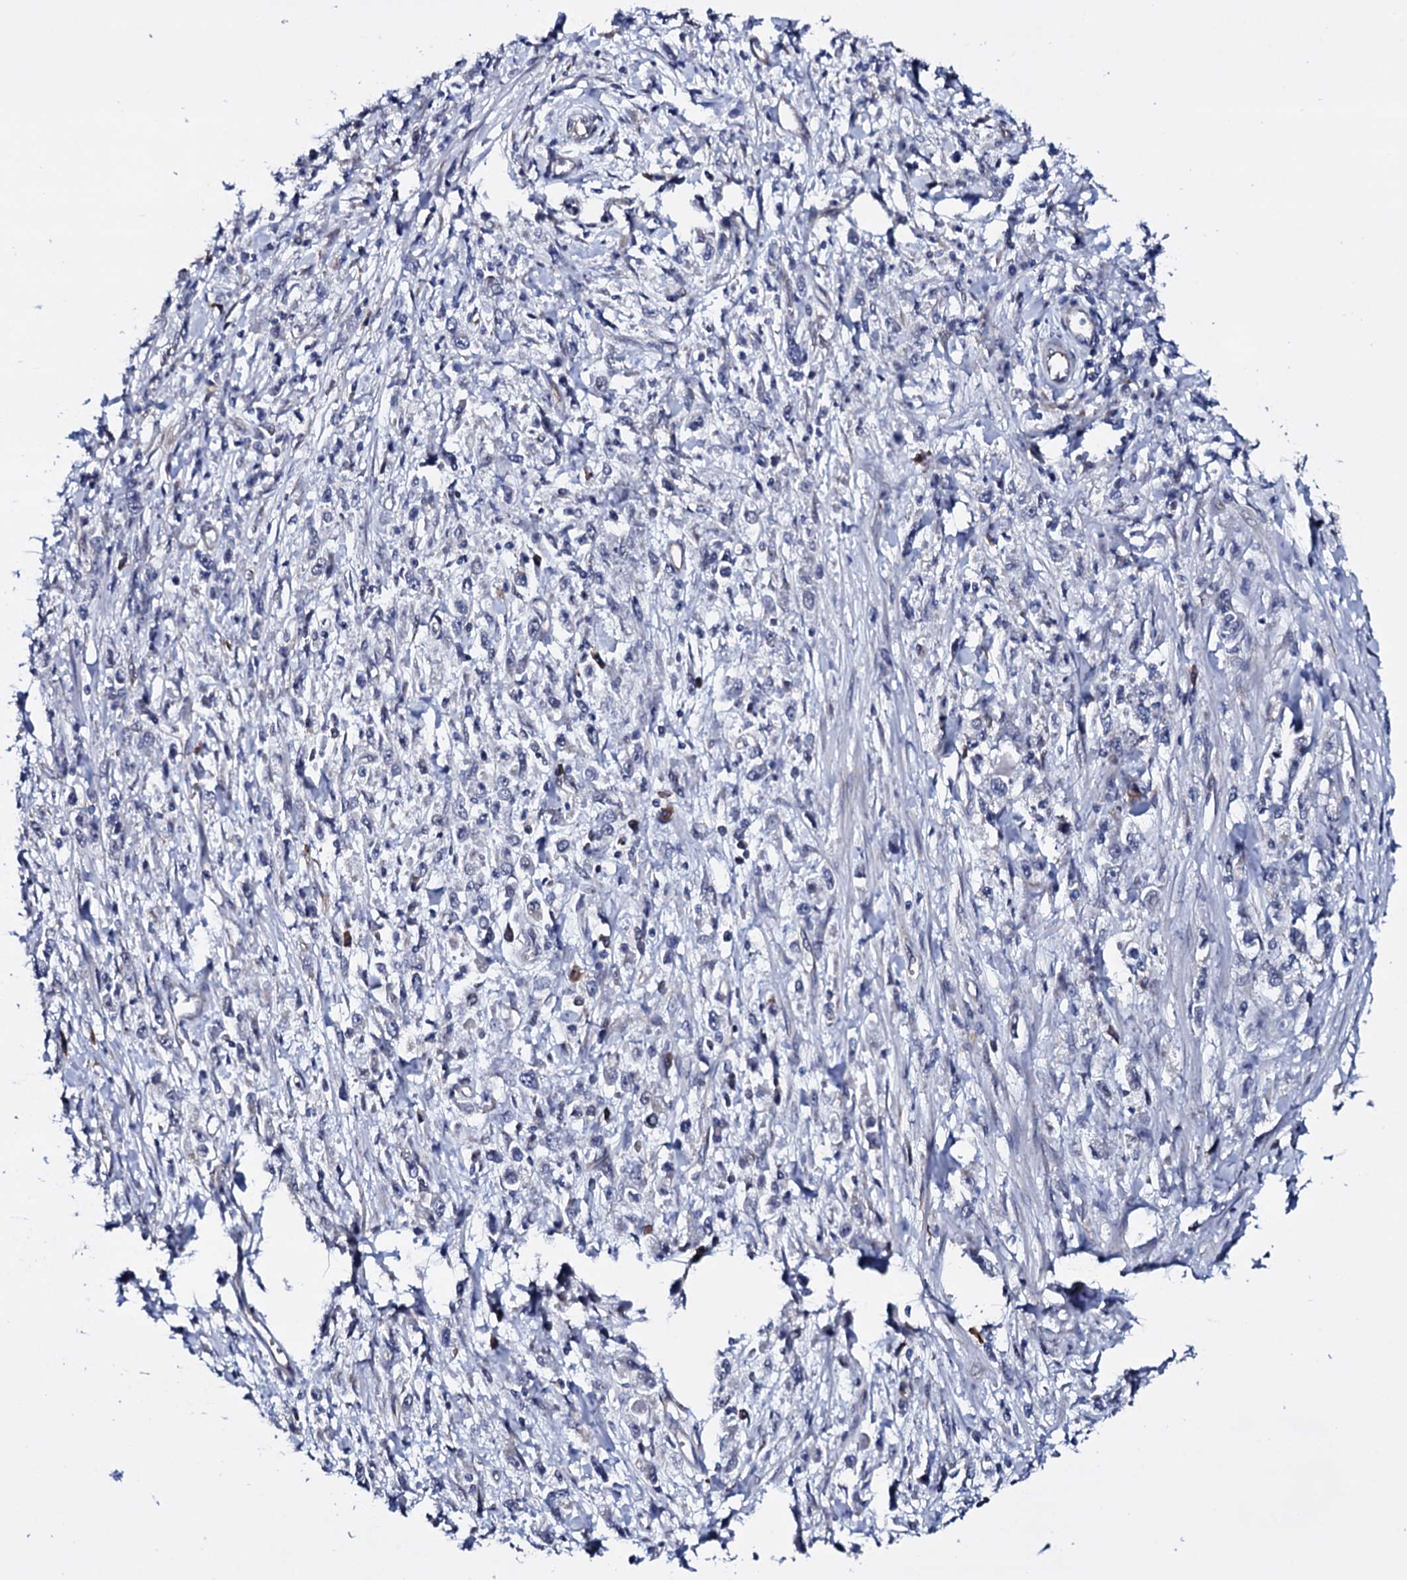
{"staining": {"intensity": "negative", "quantity": "none", "location": "none"}, "tissue": "stomach cancer", "cell_type": "Tumor cells", "image_type": "cancer", "snomed": [{"axis": "morphology", "description": "Adenocarcinoma, NOS"}, {"axis": "topography", "description": "Stomach"}], "caption": "This is an immunohistochemistry photomicrograph of human stomach cancer. There is no expression in tumor cells.", "gene": "GAREM1", "patient": {"sex": "female", "age": 59}}